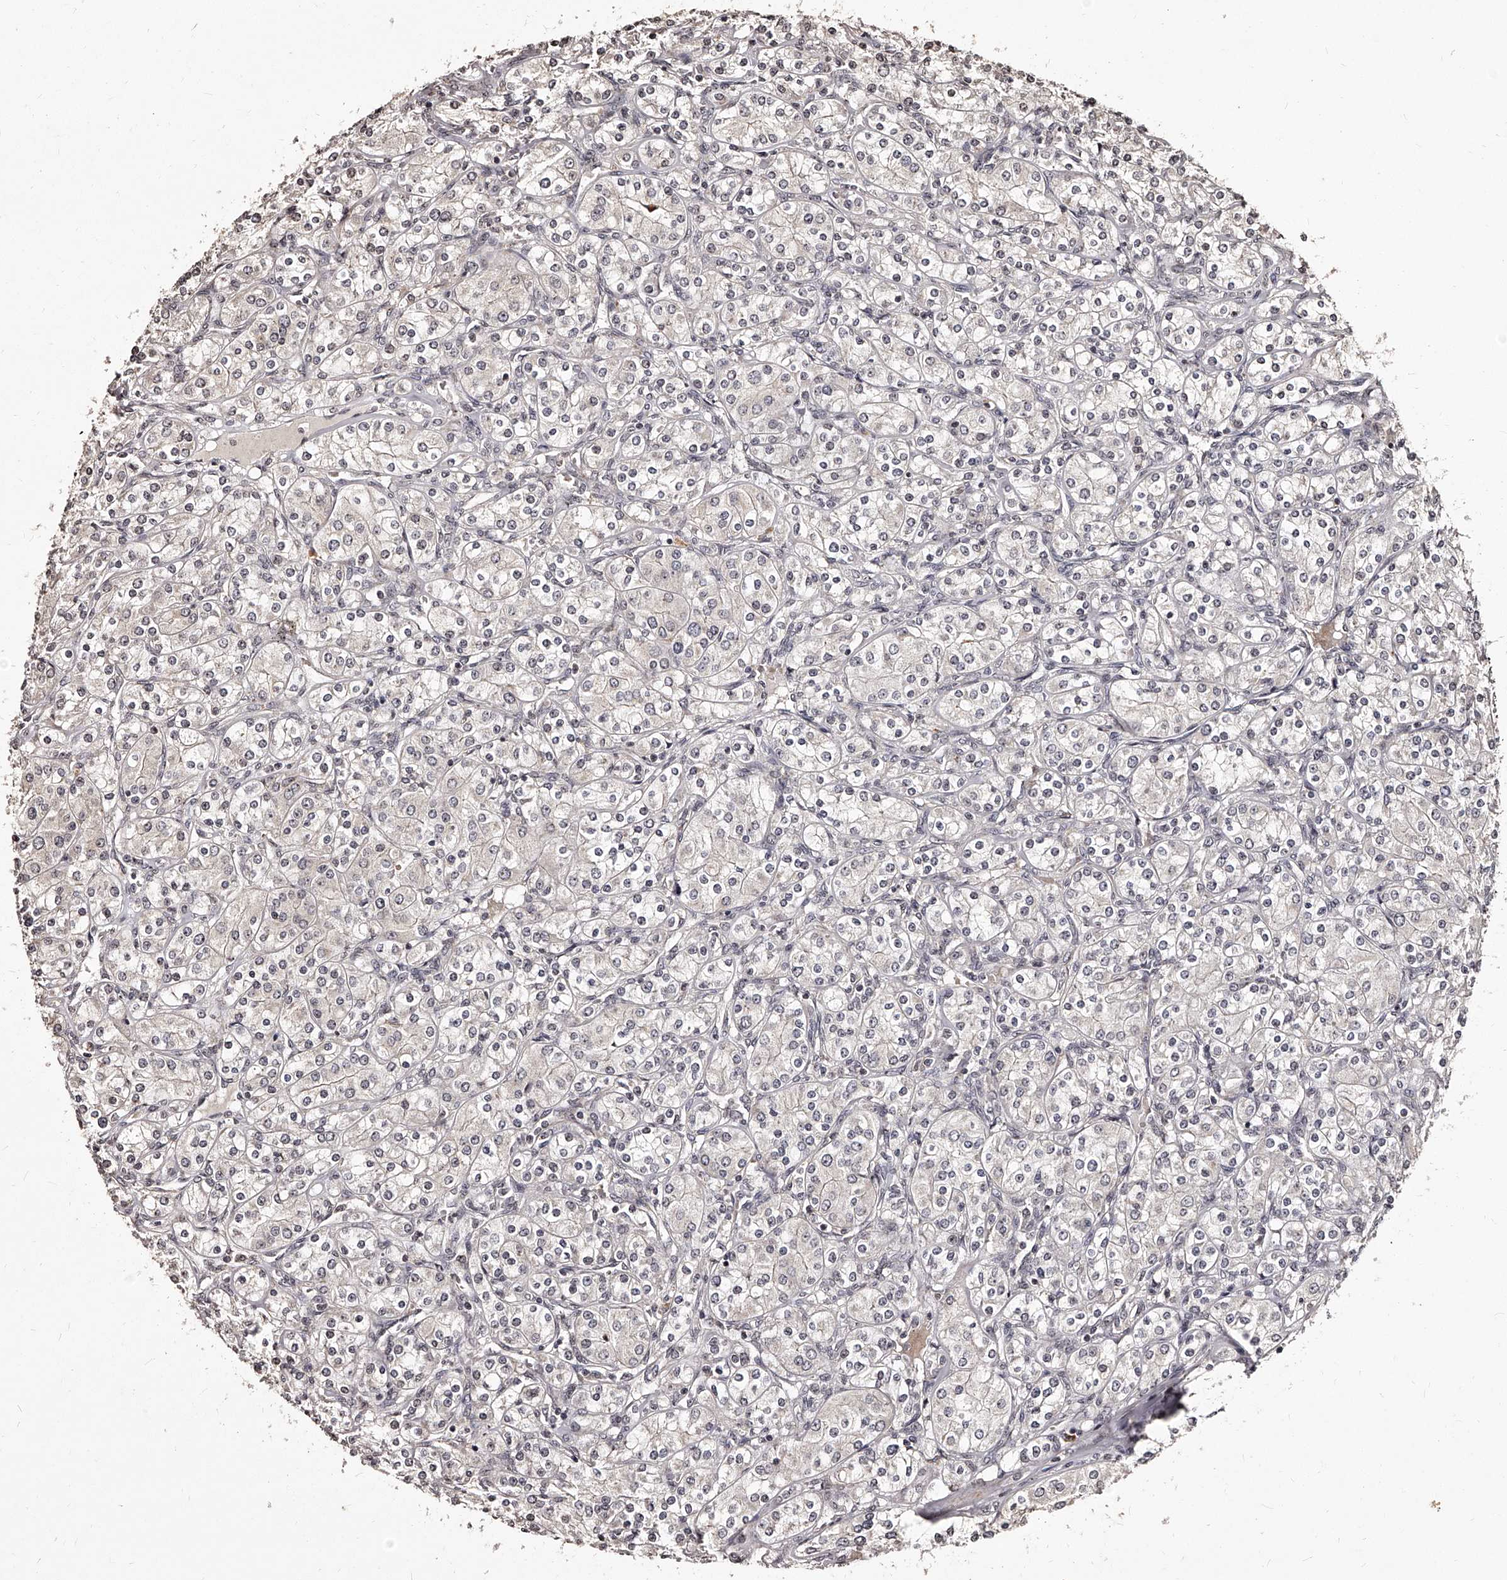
{"staining": {"intensity": "weak", "quantity": "<25%", "location": "nuclear"}, "tissue": "renal cancer", "cell_type": "Tumor cells", "image_type": "cancer", "snomed": [{"axis": "morphology", "description": "Adenocarcinoma, NOS"}, {"axis": "topography", "description": "Kidney"}], "caption": "Tumor cells are negative for protein expression in human renal adenocarcinoma. (Brightfield microscopy of DAB (3,3'-diaminobenzidine) immunohistochemistry at high magnification).", "gene": "TSHR", "patient": {"sex": "male", "age": 77}}